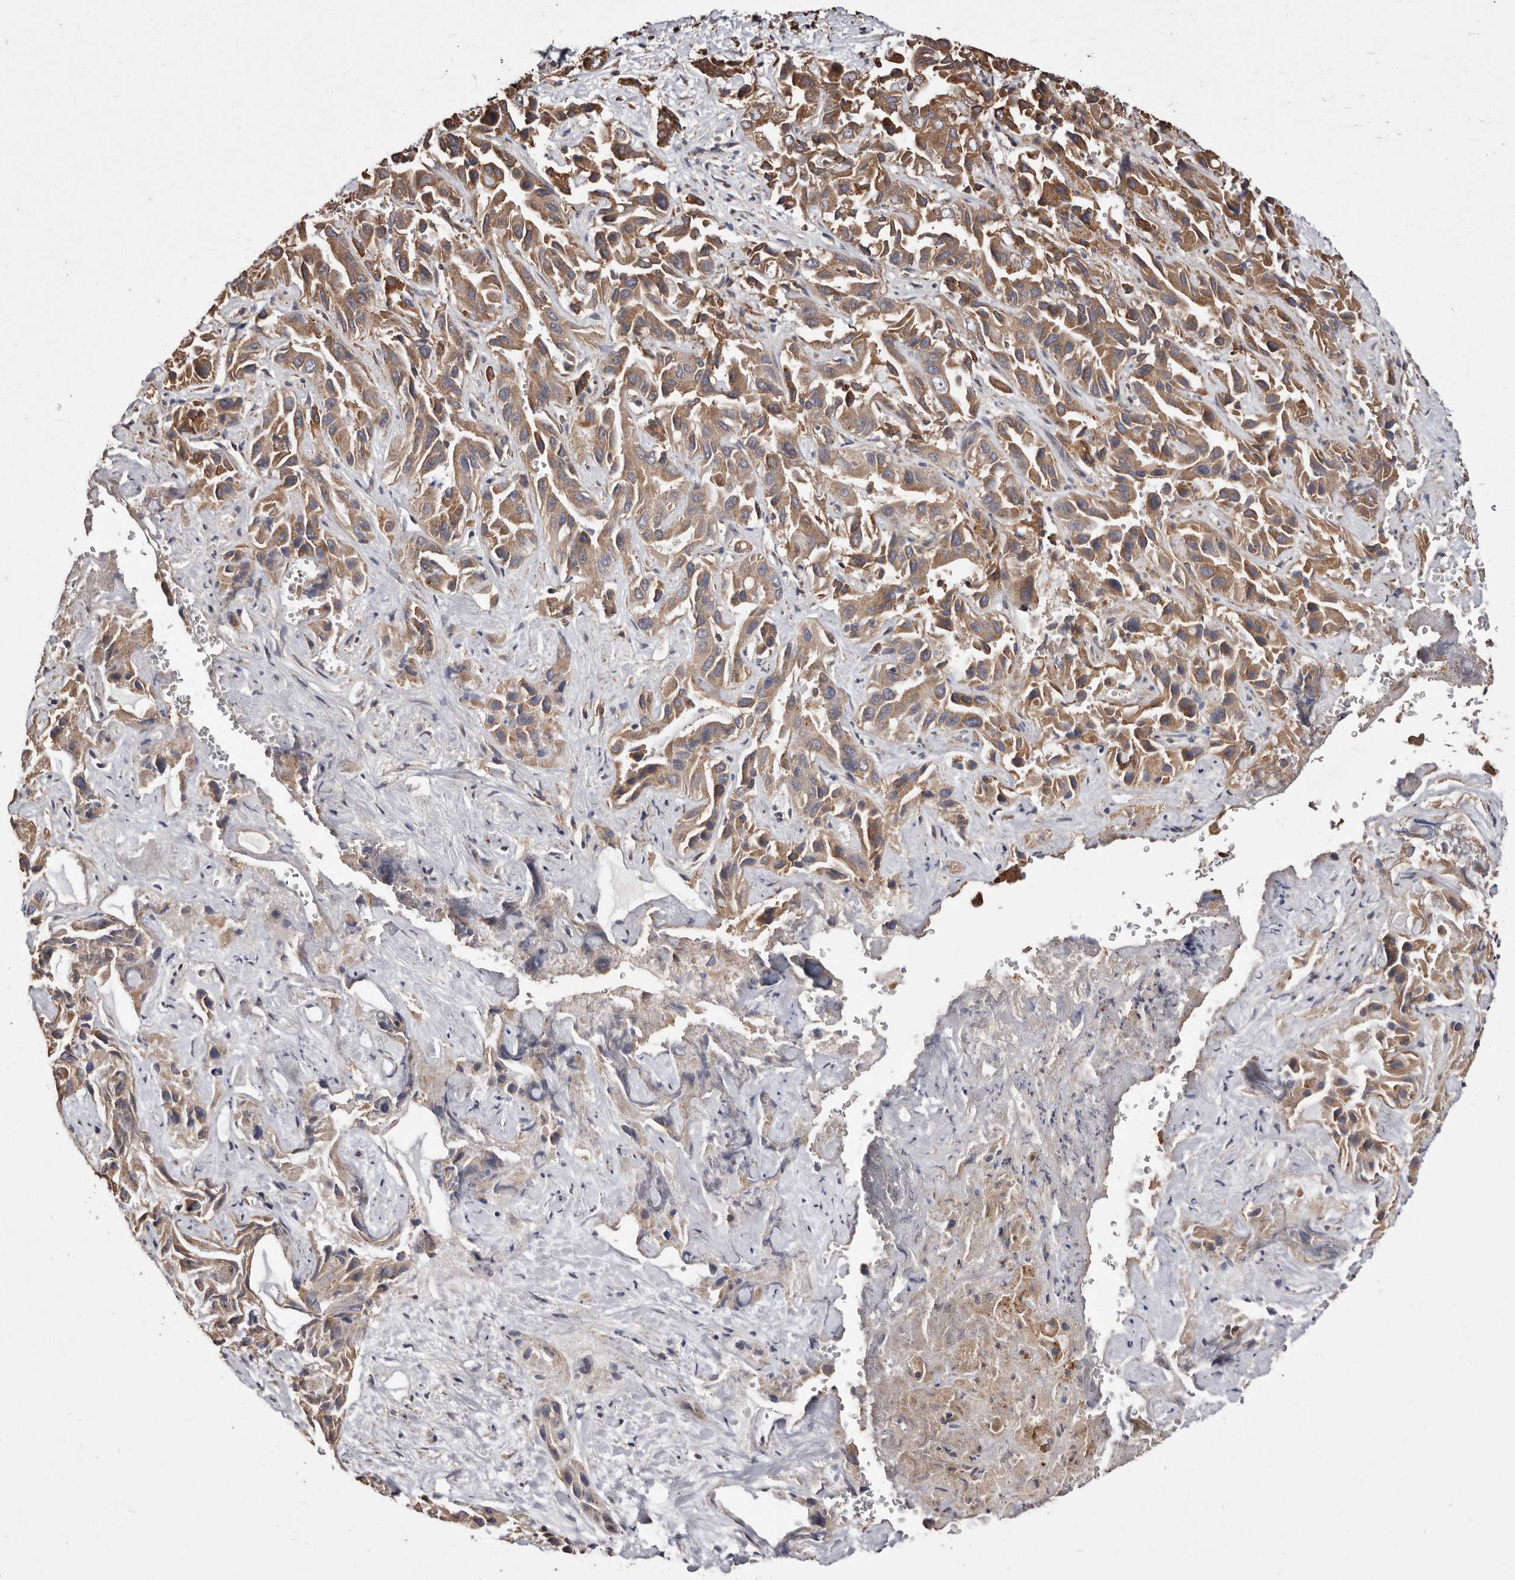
{"staining": {"intensity": "moderate", "quantity": ">75%", "location": "cytoplasmic/membranous"}, "tissue": "liver cancer", "cell_type": "Tumor cells", "image_type": "cancer", "snomed": [{"axis": "morphology", "description": "Cholangiocarcinoma"}, {"axis": "topography", "description": "Liver"}], "caption": "The immunohistochemical stain shows moderate cytoplasmic/membranous positivity in tumor cells of liver cholangiocarcinoma tissue.", "gene": "STEAP2", "patient": {"sex": "female", "age": 52}}